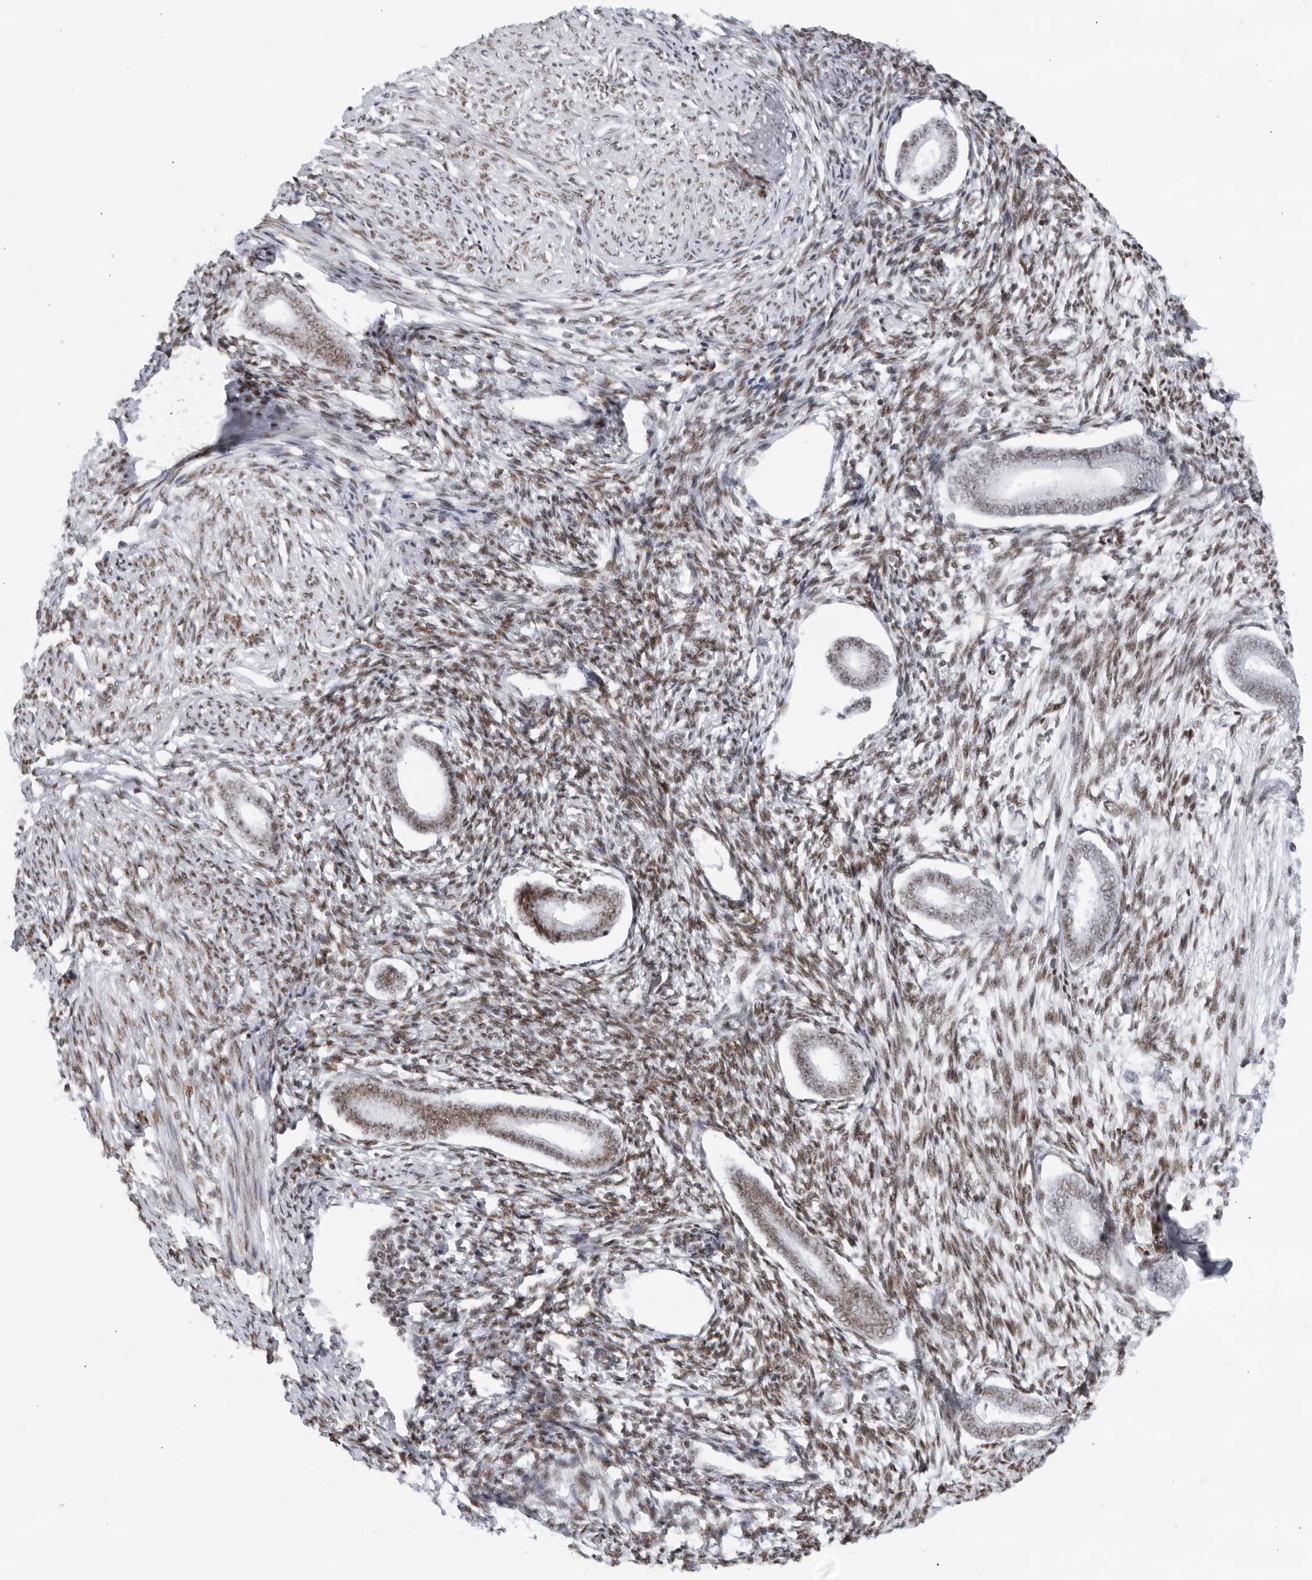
{"staining": {"intensity": "moderate", "quantity": "25%-75%", "location": "nuclear"}, "tissue": "endometrium", "cell_type": "Cells in endometrial stroma", "image_type": "normal", "snomed": [{"axis": "morphology", "description": "Normal tissue, NOS"}, {"axis": "topography", "description": "Endometrium"}], "caption": "IHC of unremarkable human endometrium demonstrates medium levels of moderate nuclear positivity in about 25%-75% of cells in endometrial stroma.", "gene": "HP1BP3", "patient": {"sex": "female", "age": 56}}